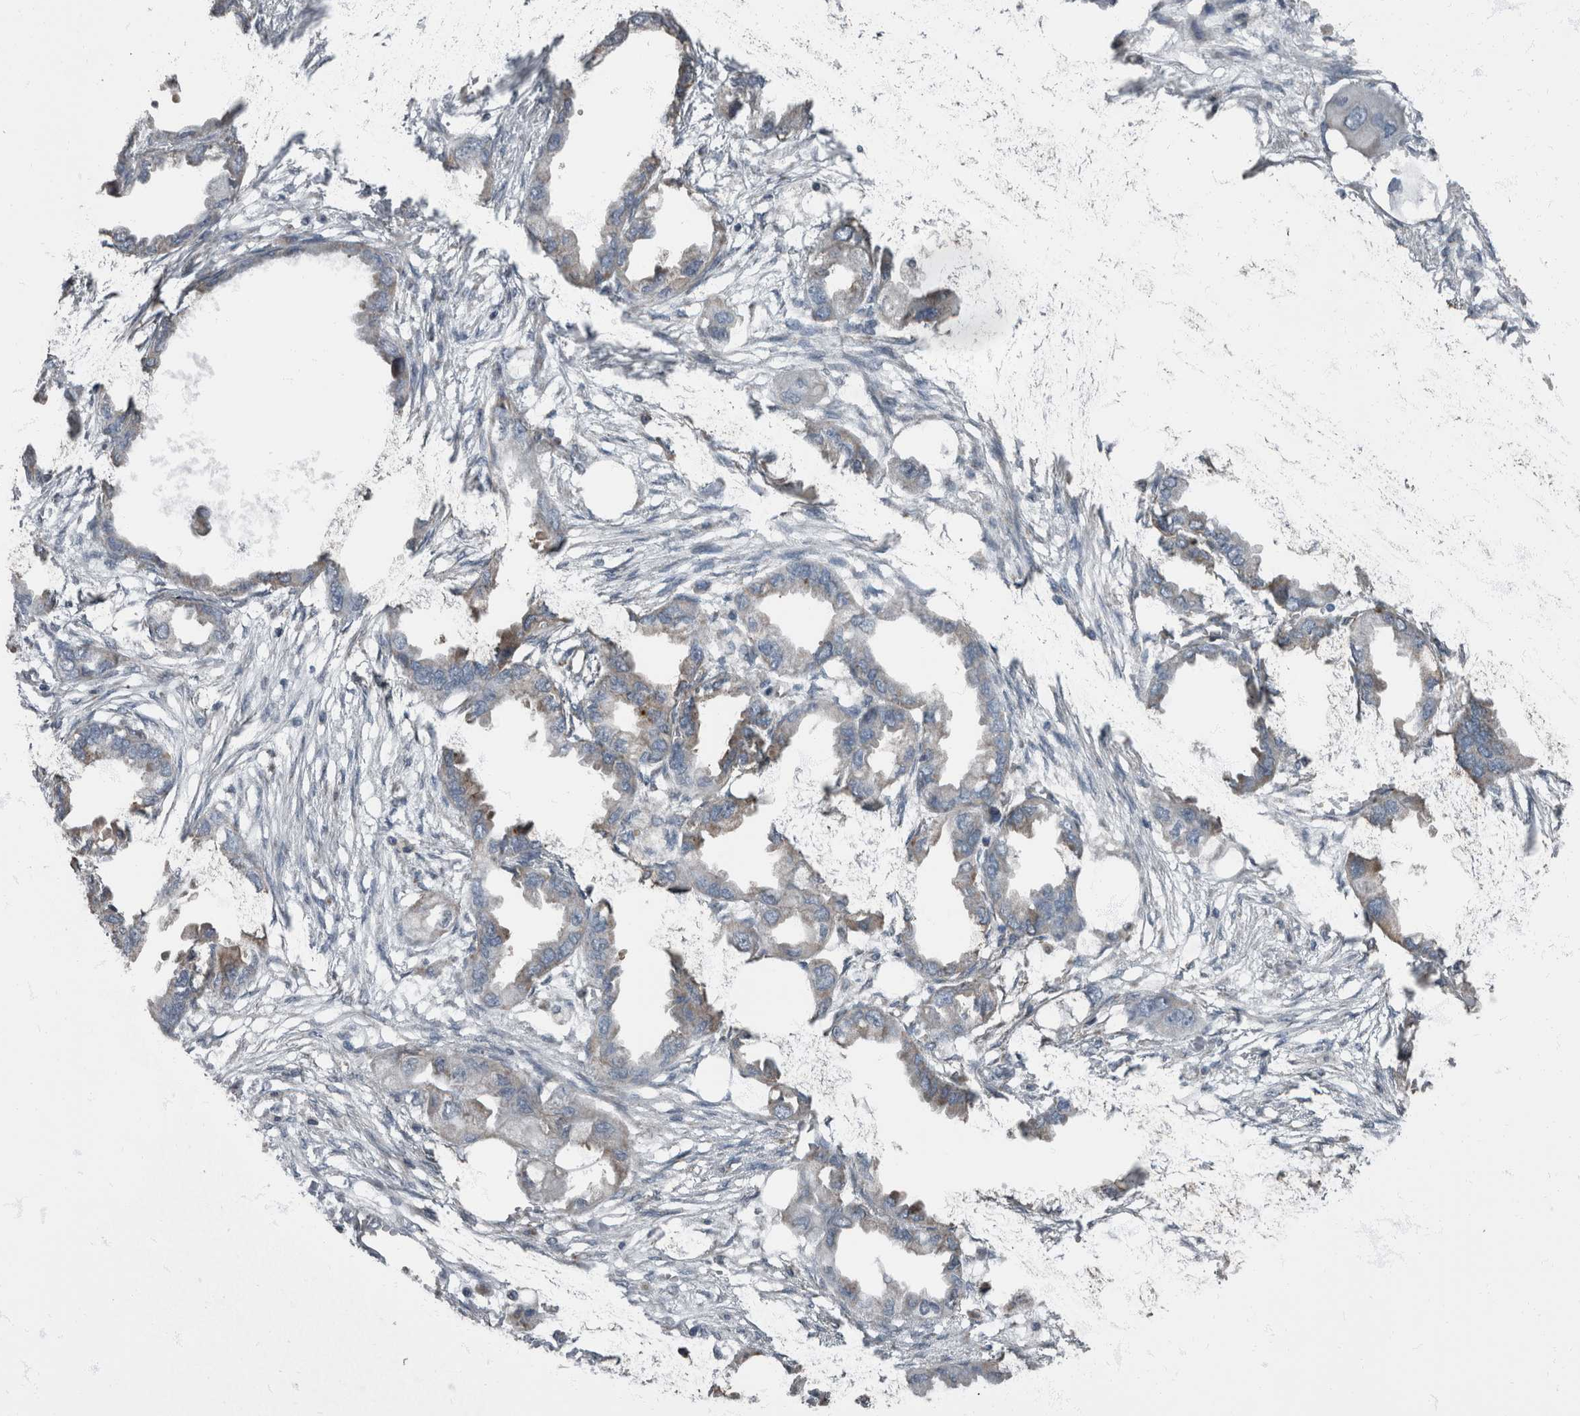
{"staining": {"intensity": "negative", "quantity": "none", "location": "none"}, "tissue": "endometrial cancer", "cell_type": "Tumor cells", "image_type": "cancer", "snomed": [{"axis": "morphology", "description": "Adenocarcinoma, NOS"}, {"axis": "morphology", "description": "Adenocarcinoma, metastatic, NOS"}, {"axis": "topography", "description": "Adipose tissue"}, {"axis": "topography", "description": "Endometrium"}], "caption": "DAB immunohistochemical staining of metastatic adenocarcinoma (endometrial) reveals no significant expression in tumor cells.", "gene": "RABGGTB", "patient": {"sex": "female", "age": 67}}